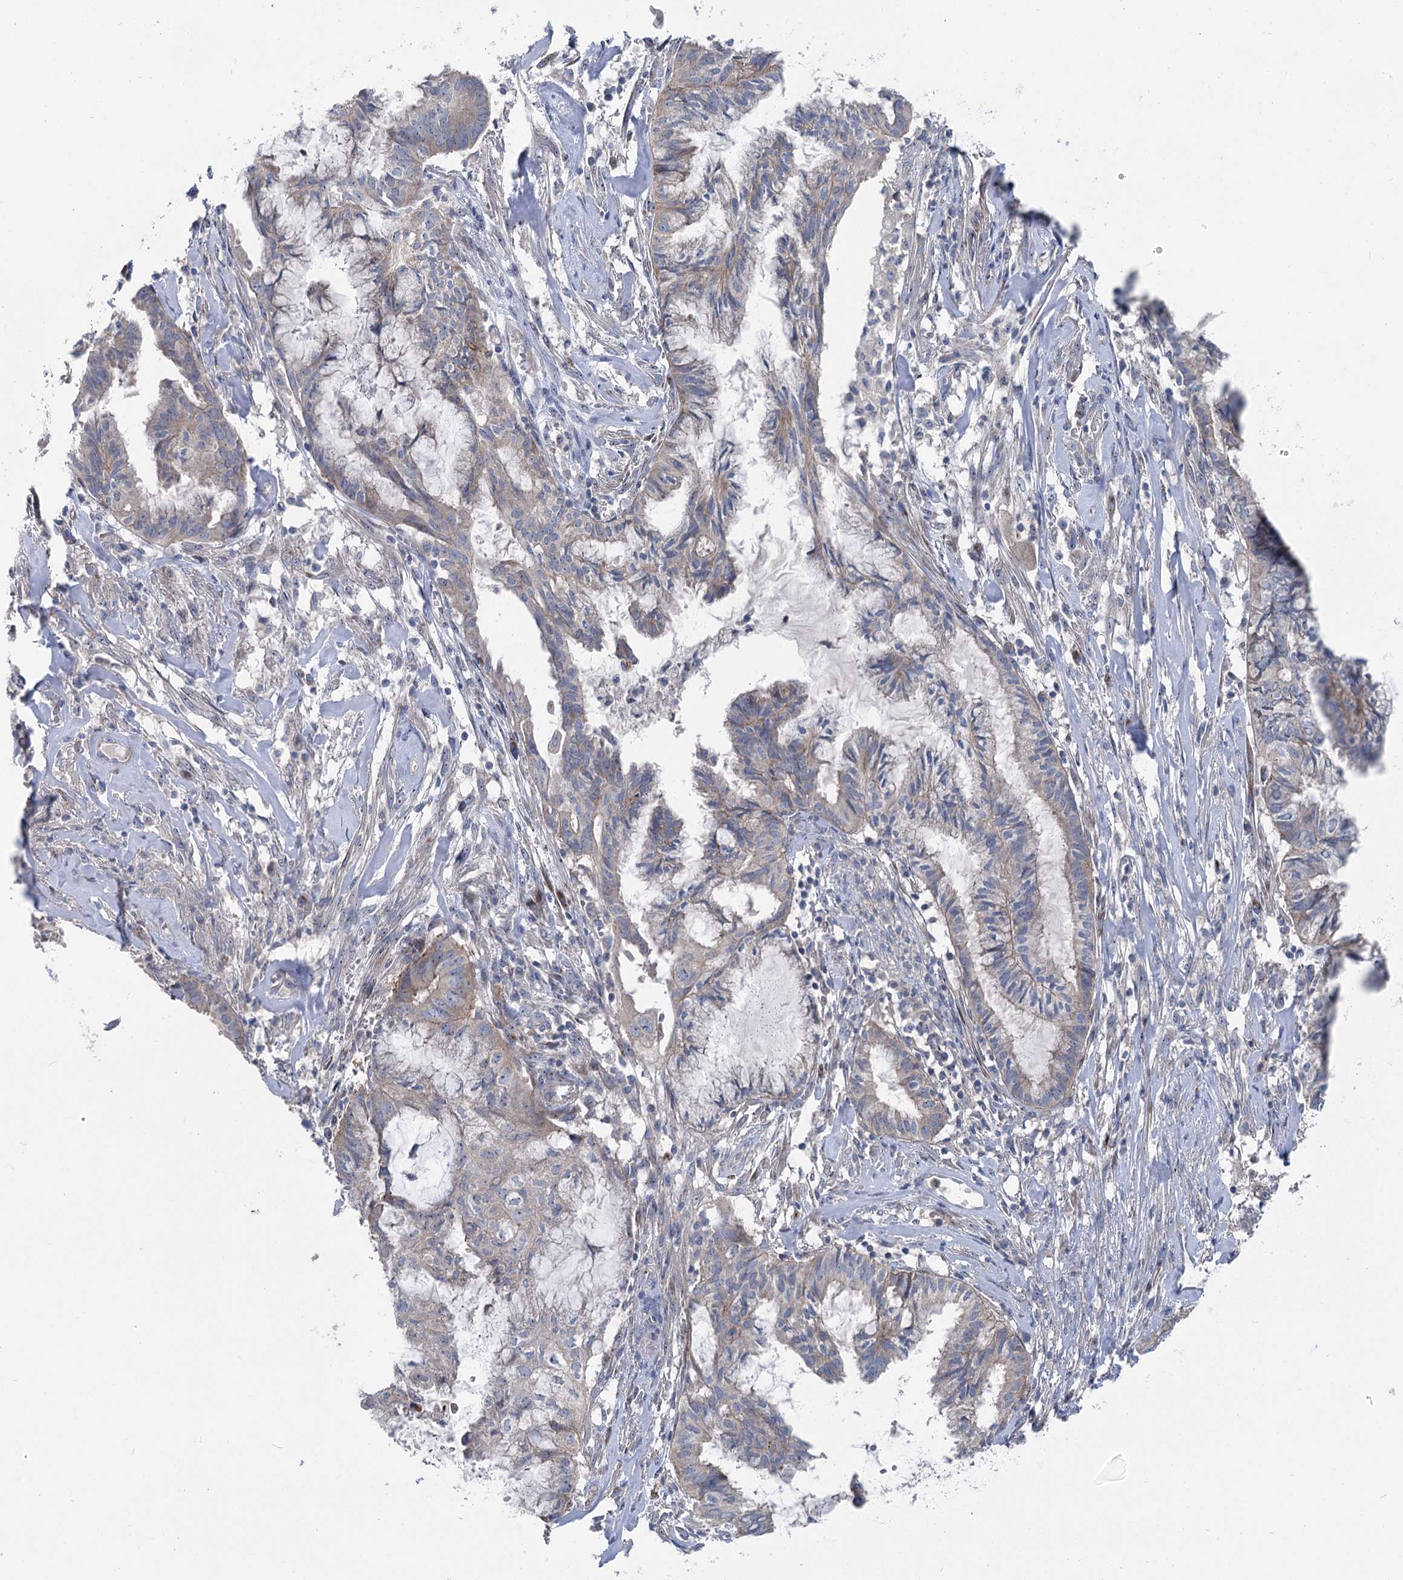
{"staining": {"intensity": "negative", "quantity": "none", "location": "none"}, "tissue": "endometrial cancer", "cell_type": "Tumor cells", "image_type": "cancer", "snomed": [{"axis": "morphology", "description": "Adenocarcinoma, NOS"}, {"axis": "topography", "description": "Endometrium"}], "caption": "IHC micrograph of adenocarcinoma (endometrial) stained for a protein (brown), which exhibits no staining in tumor cells.", "gene": "MARK2", "patient": {"sex": "female", "age": 86}}